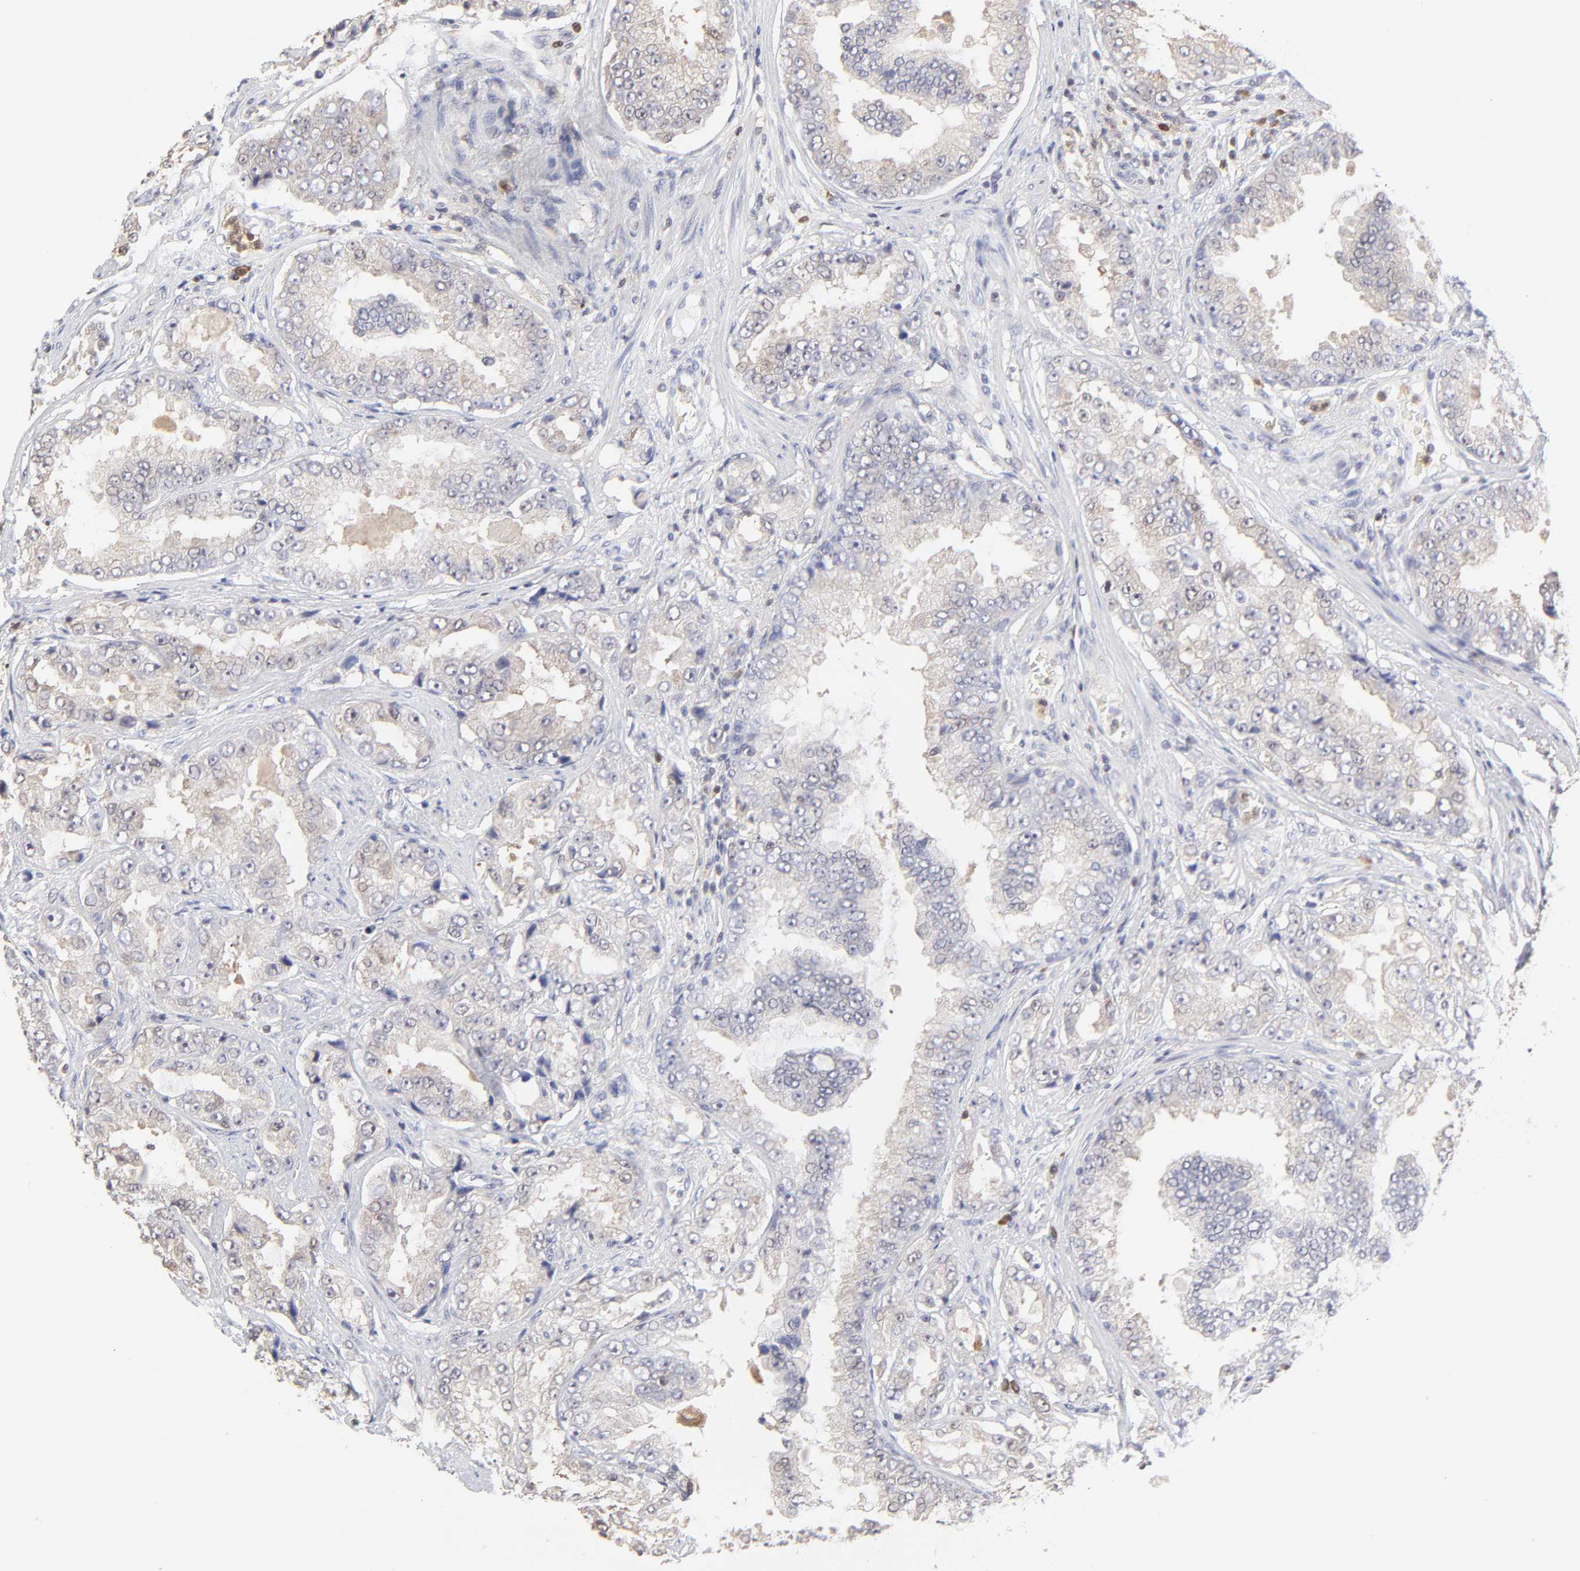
{"staining": {"intensity": "negative", "quantity": "none", "location": "none"}, "tissue": "prostate cancer", "cell_type": "Tumor cells", "image_type": "cancer", "snomed": [{"axis": "morphology", "description": "Adenocarcinoma, High grade"}, {"axis": "topography", "description": "Prostate"}], "caption": "Tumor cells are negative for brown protein staining in adenocarcinoma (high-grade) (prostate). (DAB (3,3'-diaminobenzidine) IHC with hematoxylin counter stain).", "gene": "CASP3", "patient": {"sex": "male", "age": 73}}